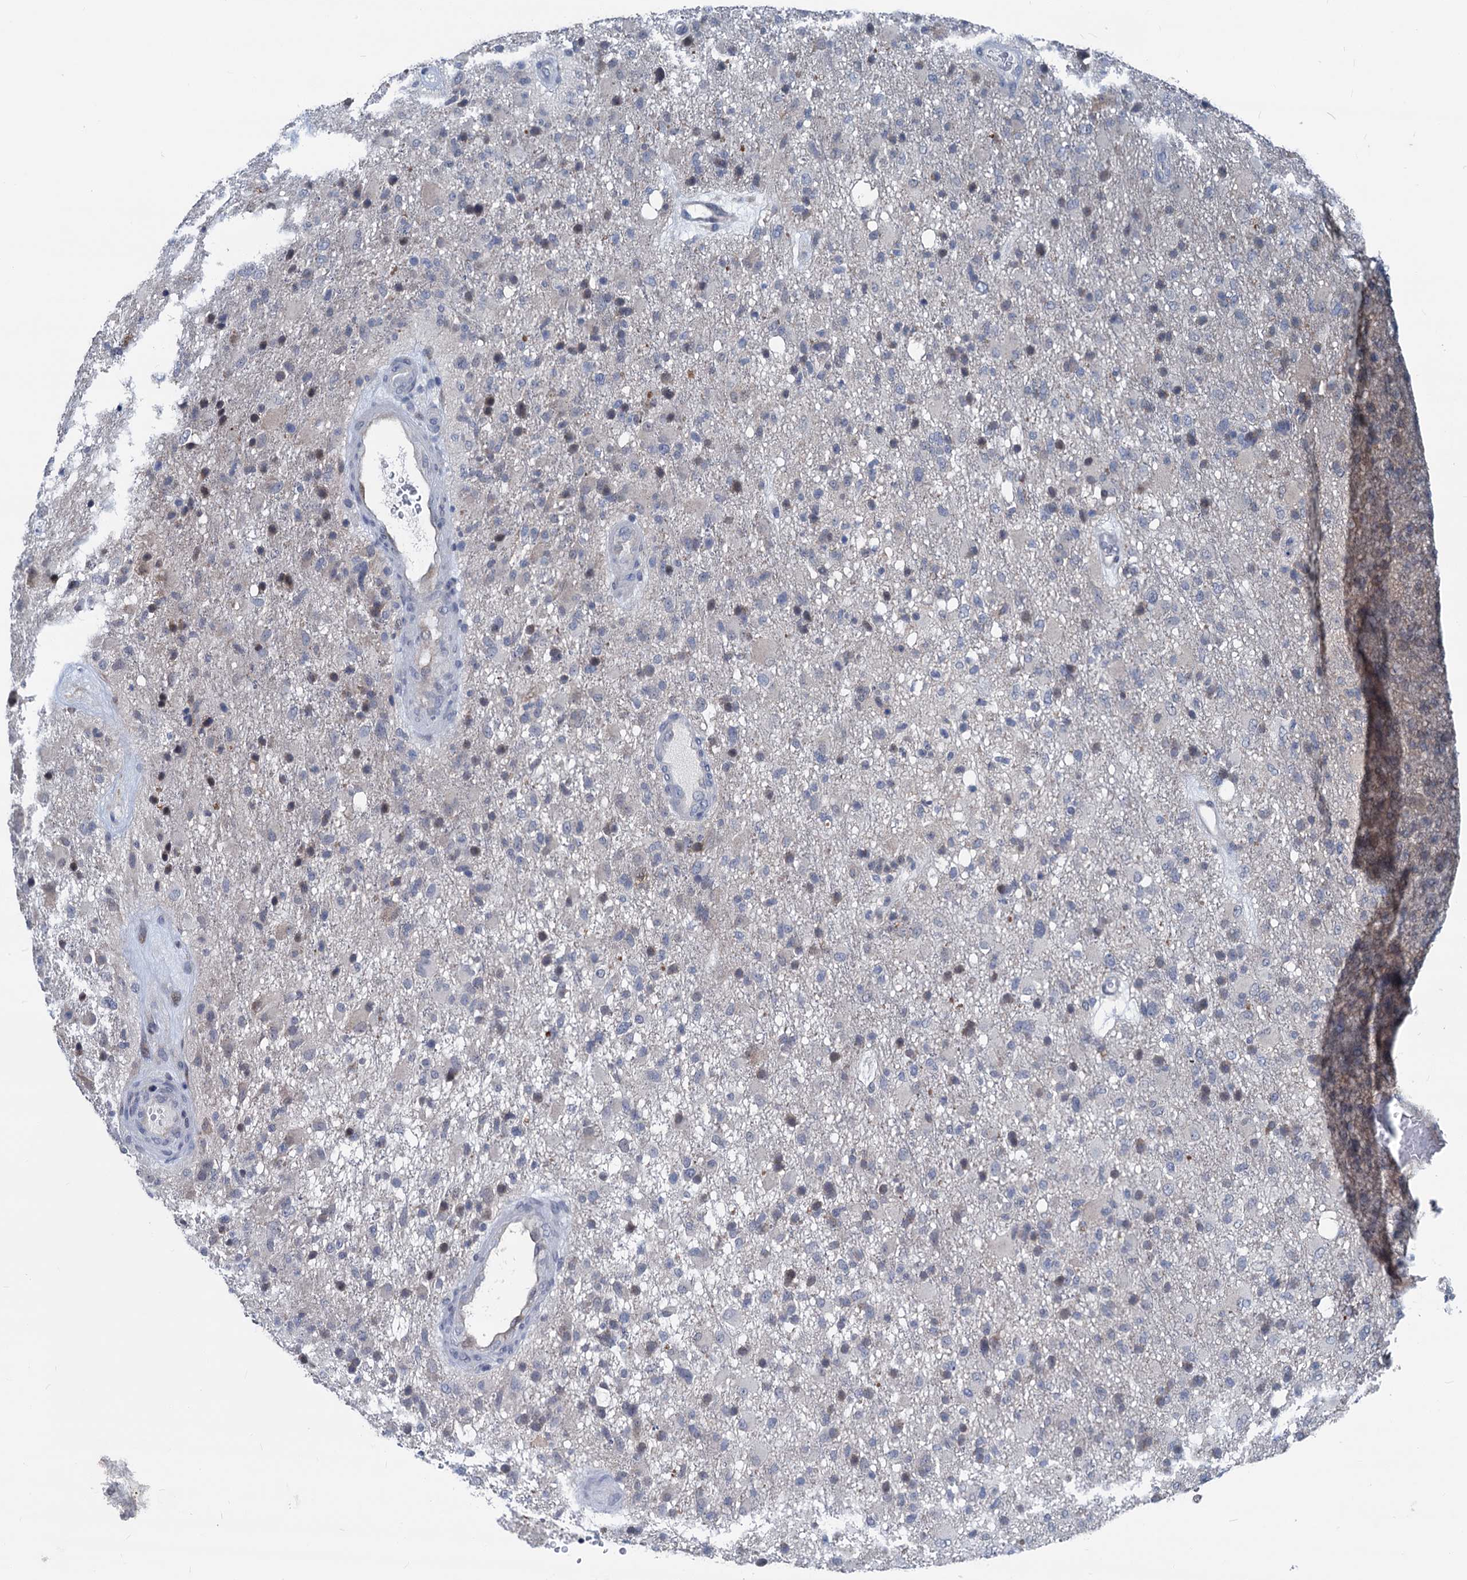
{"staining": {"intensity": "weak", "quantity": "<25%", "location": "cytoplasmic/membranous,nuclear"}, "tissue": "glioma", "cell_type": "Tumor cells", "image_type": "cancer", "snomed": [{"axis": "morphology", "description": "Glioma, malignant, High grade"}, {"axis": "topography", "description": "Brain"}], "caption": "Immunohistochemical staining of human malignant glioma (high-grade) demonstrates no significant expression in tumor cells. (Brightfield microscopy of DAB (3,3'-diaminobenzidine) immunohistochemistry at high magnification).", "gene": "GLO1", "patient": {"sex": "female", "age": 74}}